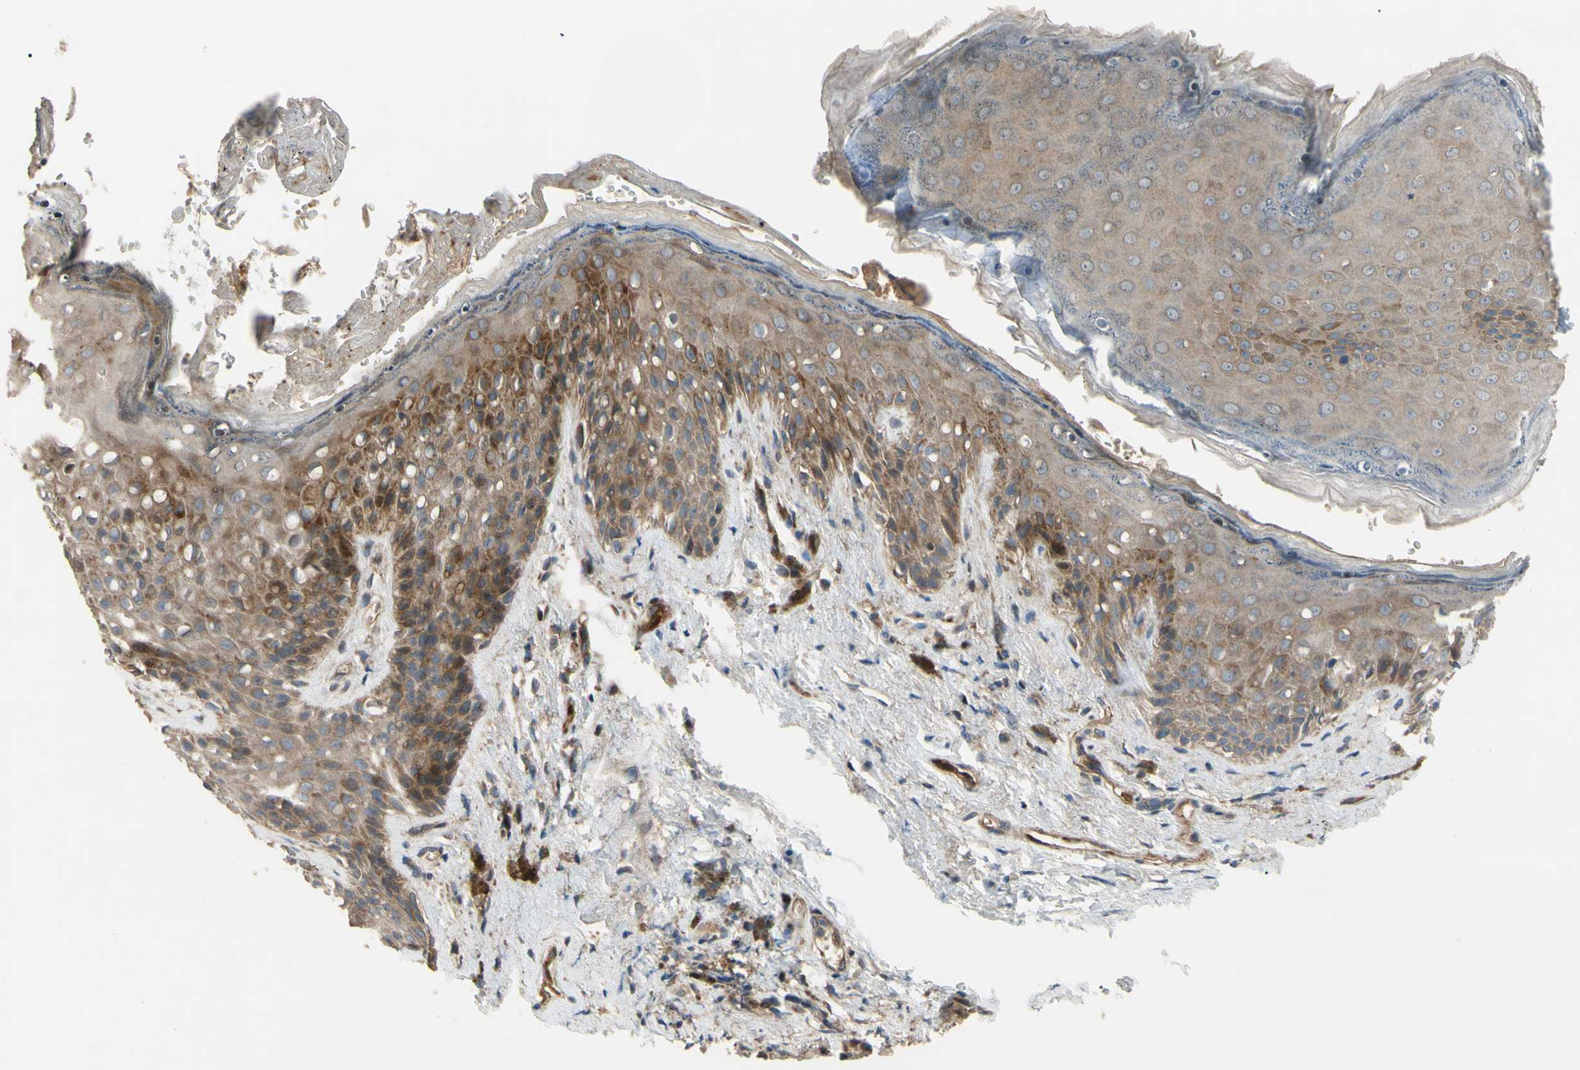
{"staining": {"intensity": "moderate", "quantity": ">75%", "location": "cytoplasmic/membranous"}, "tissue": "skin", "cell_type": "Epidermal cells", "image_type": "normal", "snomed": [{"axis": "morphology", "description": "Normal tissue, NOS"}, {"axis": "topography", "description": "Anal"}], "caption": "IHC photomicrograph of benign human skin stained for a protein (brown), which reveals medium levels of moderate cytoplasmic/membranous staining in approximately >75% of epidermal cells.", "gene": "SPTLC1", "patient": {"sex": "female", "age": 46}}